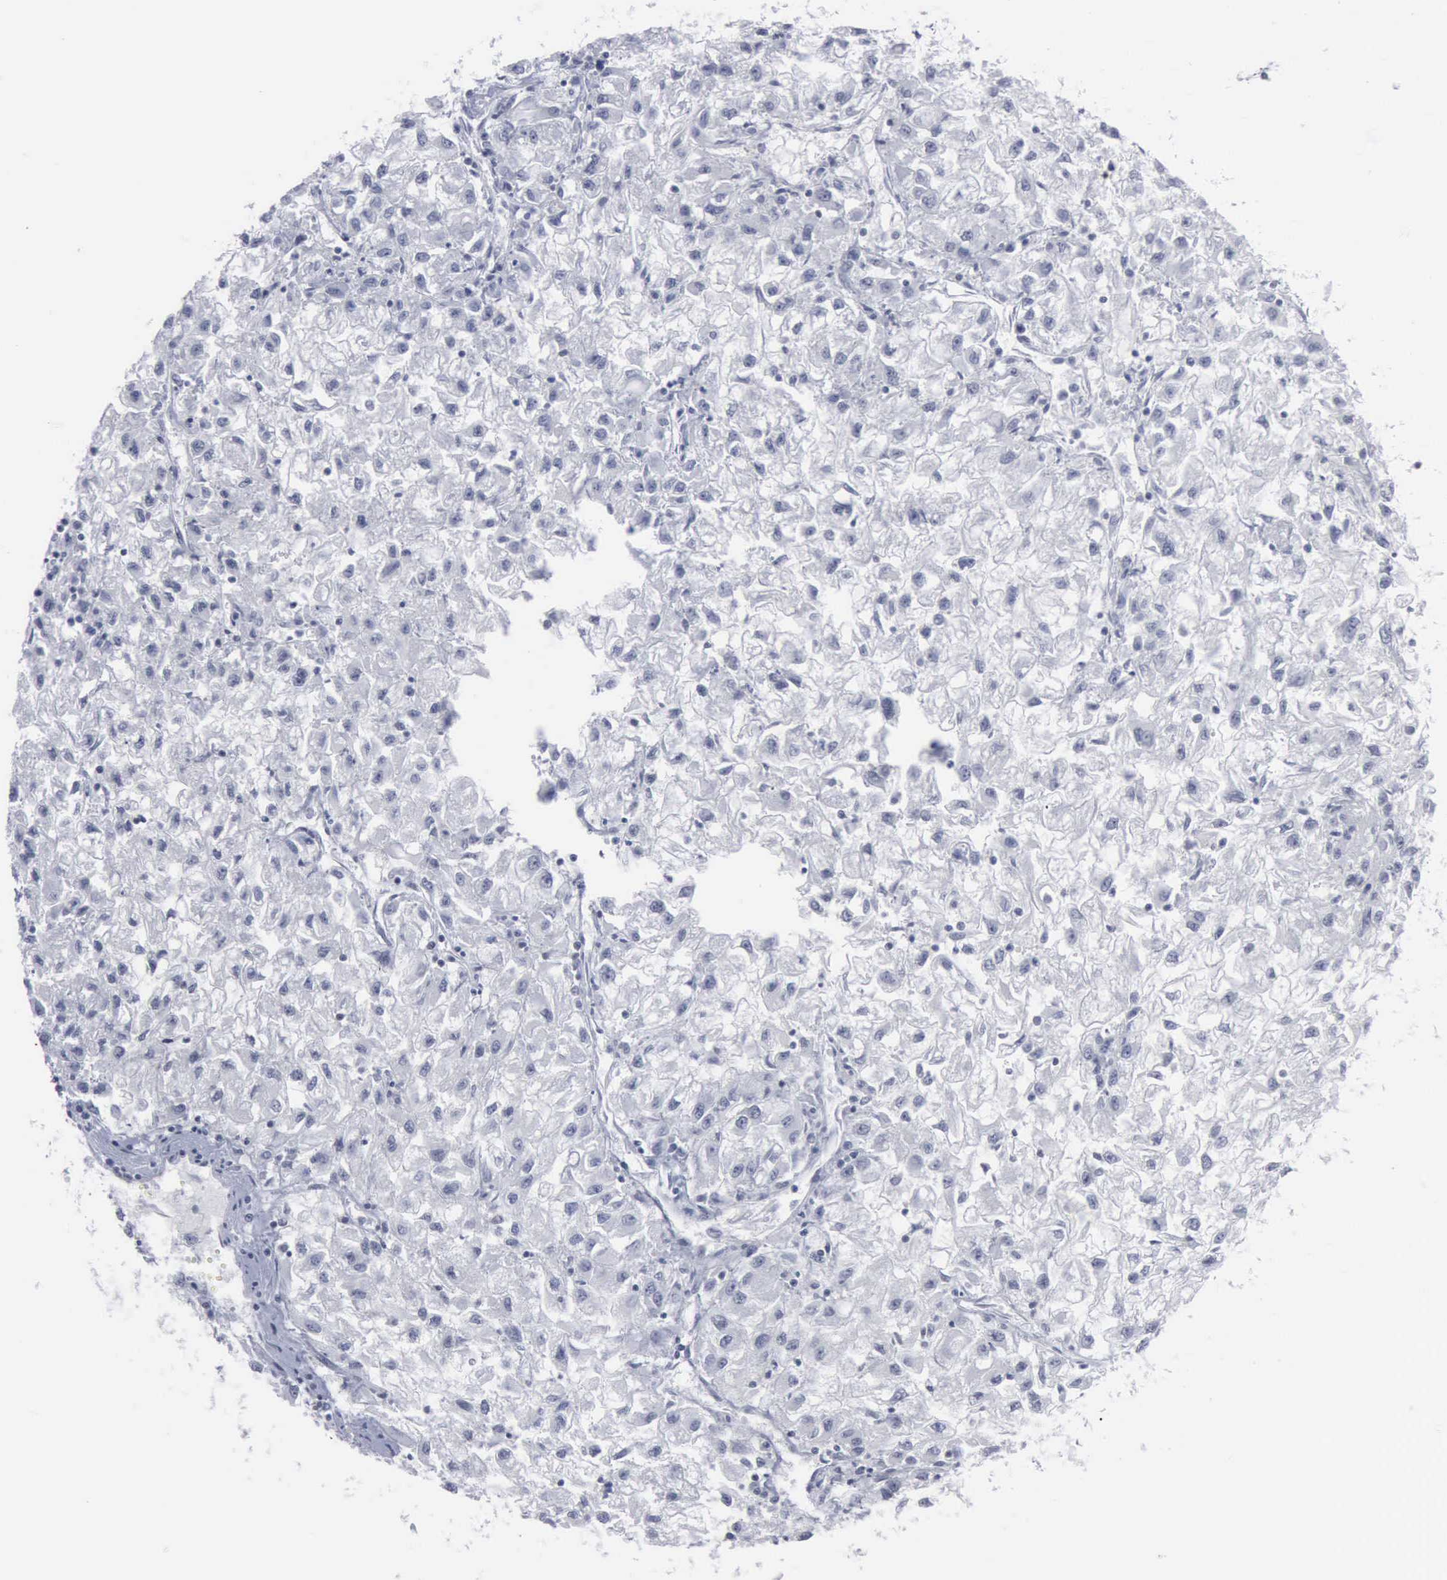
{"staining": {"intensity": "negative", "quantity": "none", "location": "none"}, "tissue": "renal cancer", "cell_type": "Tumor cells", "image_type": "cancer", "snomed": [{"axis": "morphology", "description": "Adenocarcinoma, NOS"}, {"axis": "topography", "description": "Kidney"}], "caption": "Renal adenocarcinoma was stained to show a protein in brown. There is no significant positivity in tumor cells.", "gene": "XPA", "patient": {"sex": "male", "age": 59}}